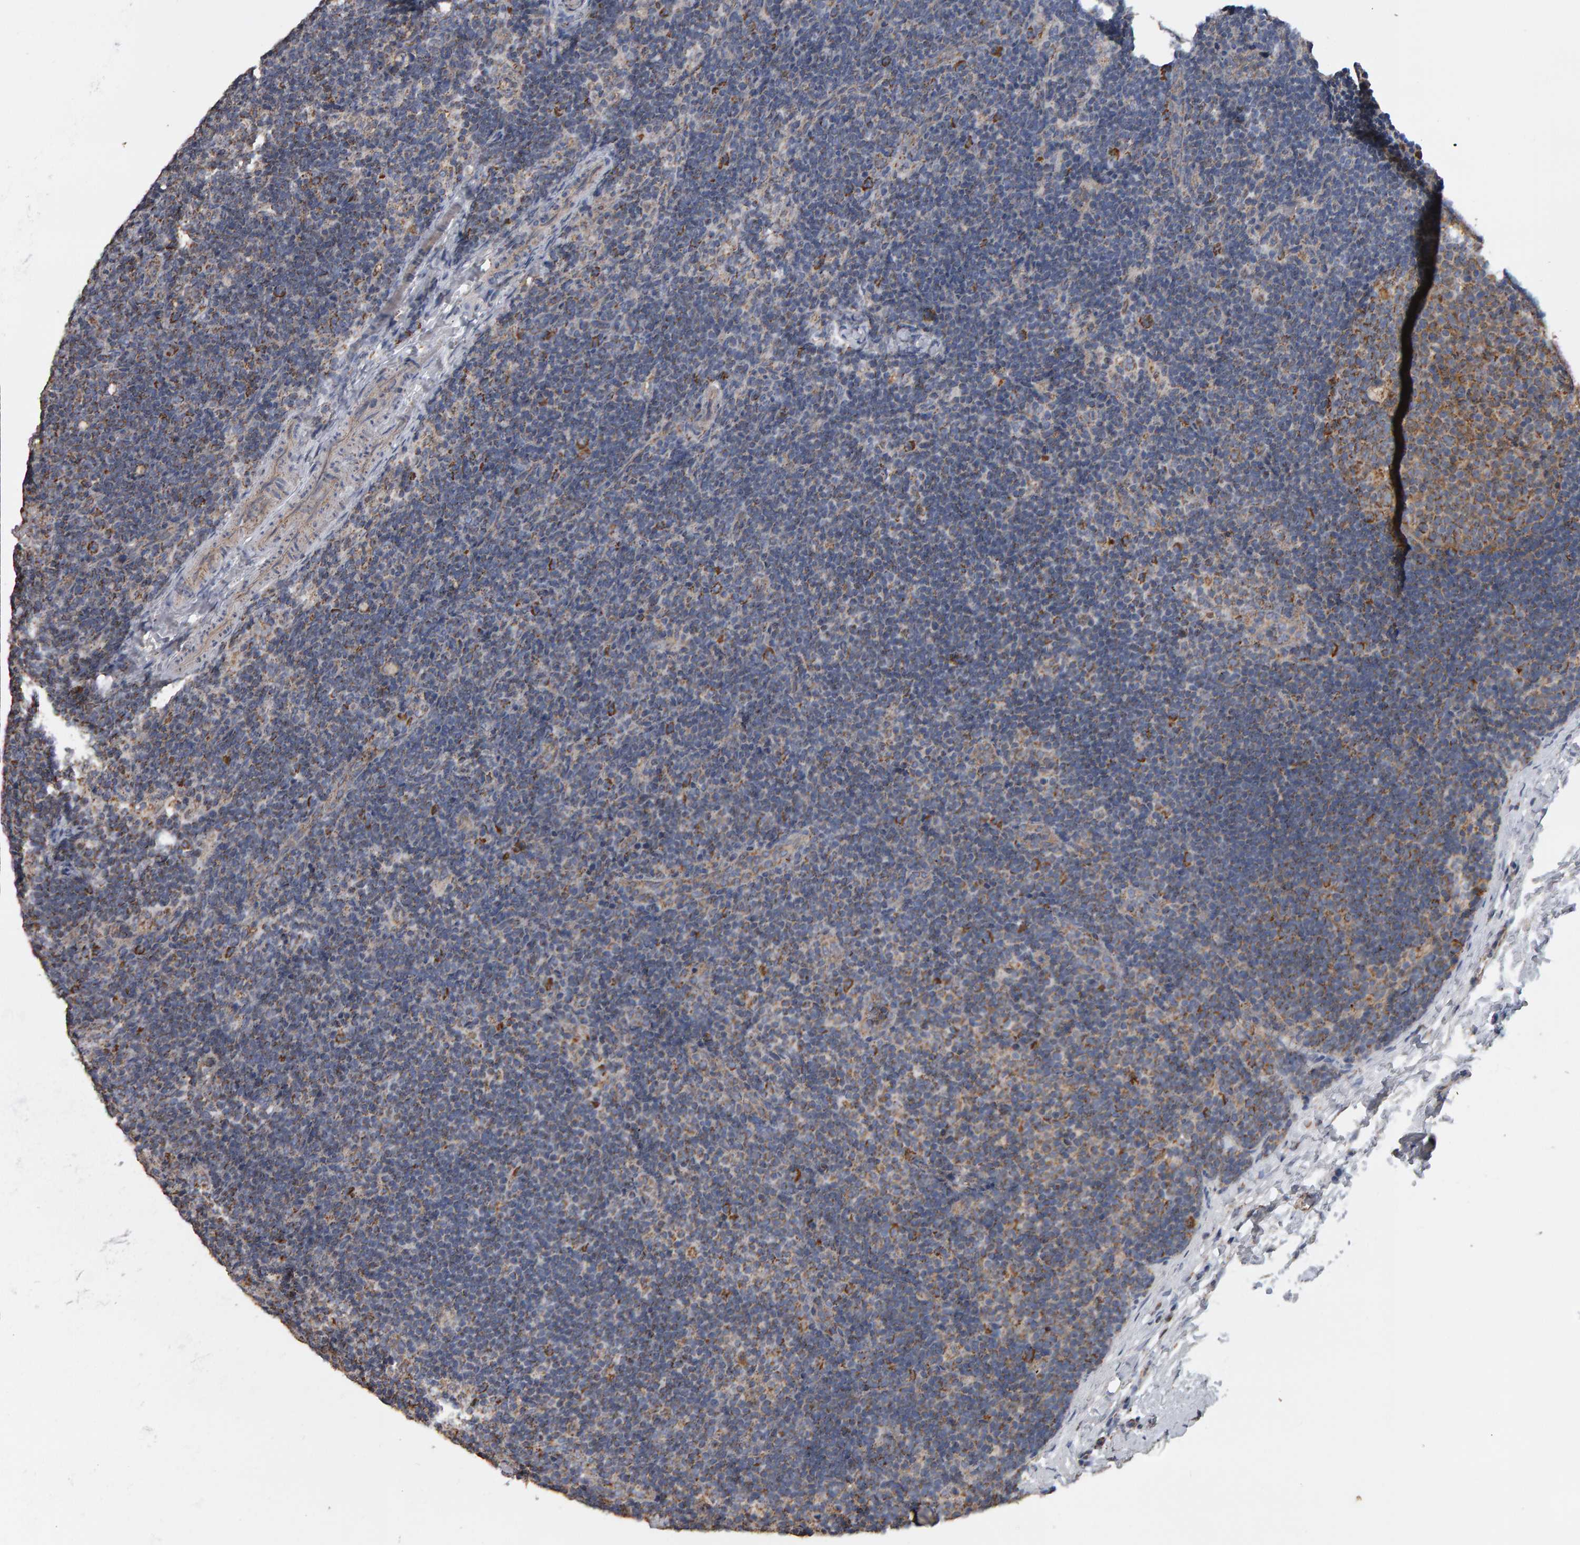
{"staining": {"intensity": "moderate", "quantity": ">75%", "location": "cytoplasmic/membranous"}, "tissue": "lymph node", "cell_type": "Germinal center cells", "image_type": "normal", "snomed": [{"axis": "morphology", "description": "Normal tissue, NOS"}, {"axis": "topography", "description": "Lymph node"}], "caption": "Brown immunohistochemical staining in normal human lymph node reveals moderate cytoplasmic/membranous staining in about >75% of germinal center cells.", "gene": "TOM1L1", "patient": {"sex": "female", "age": 22}}